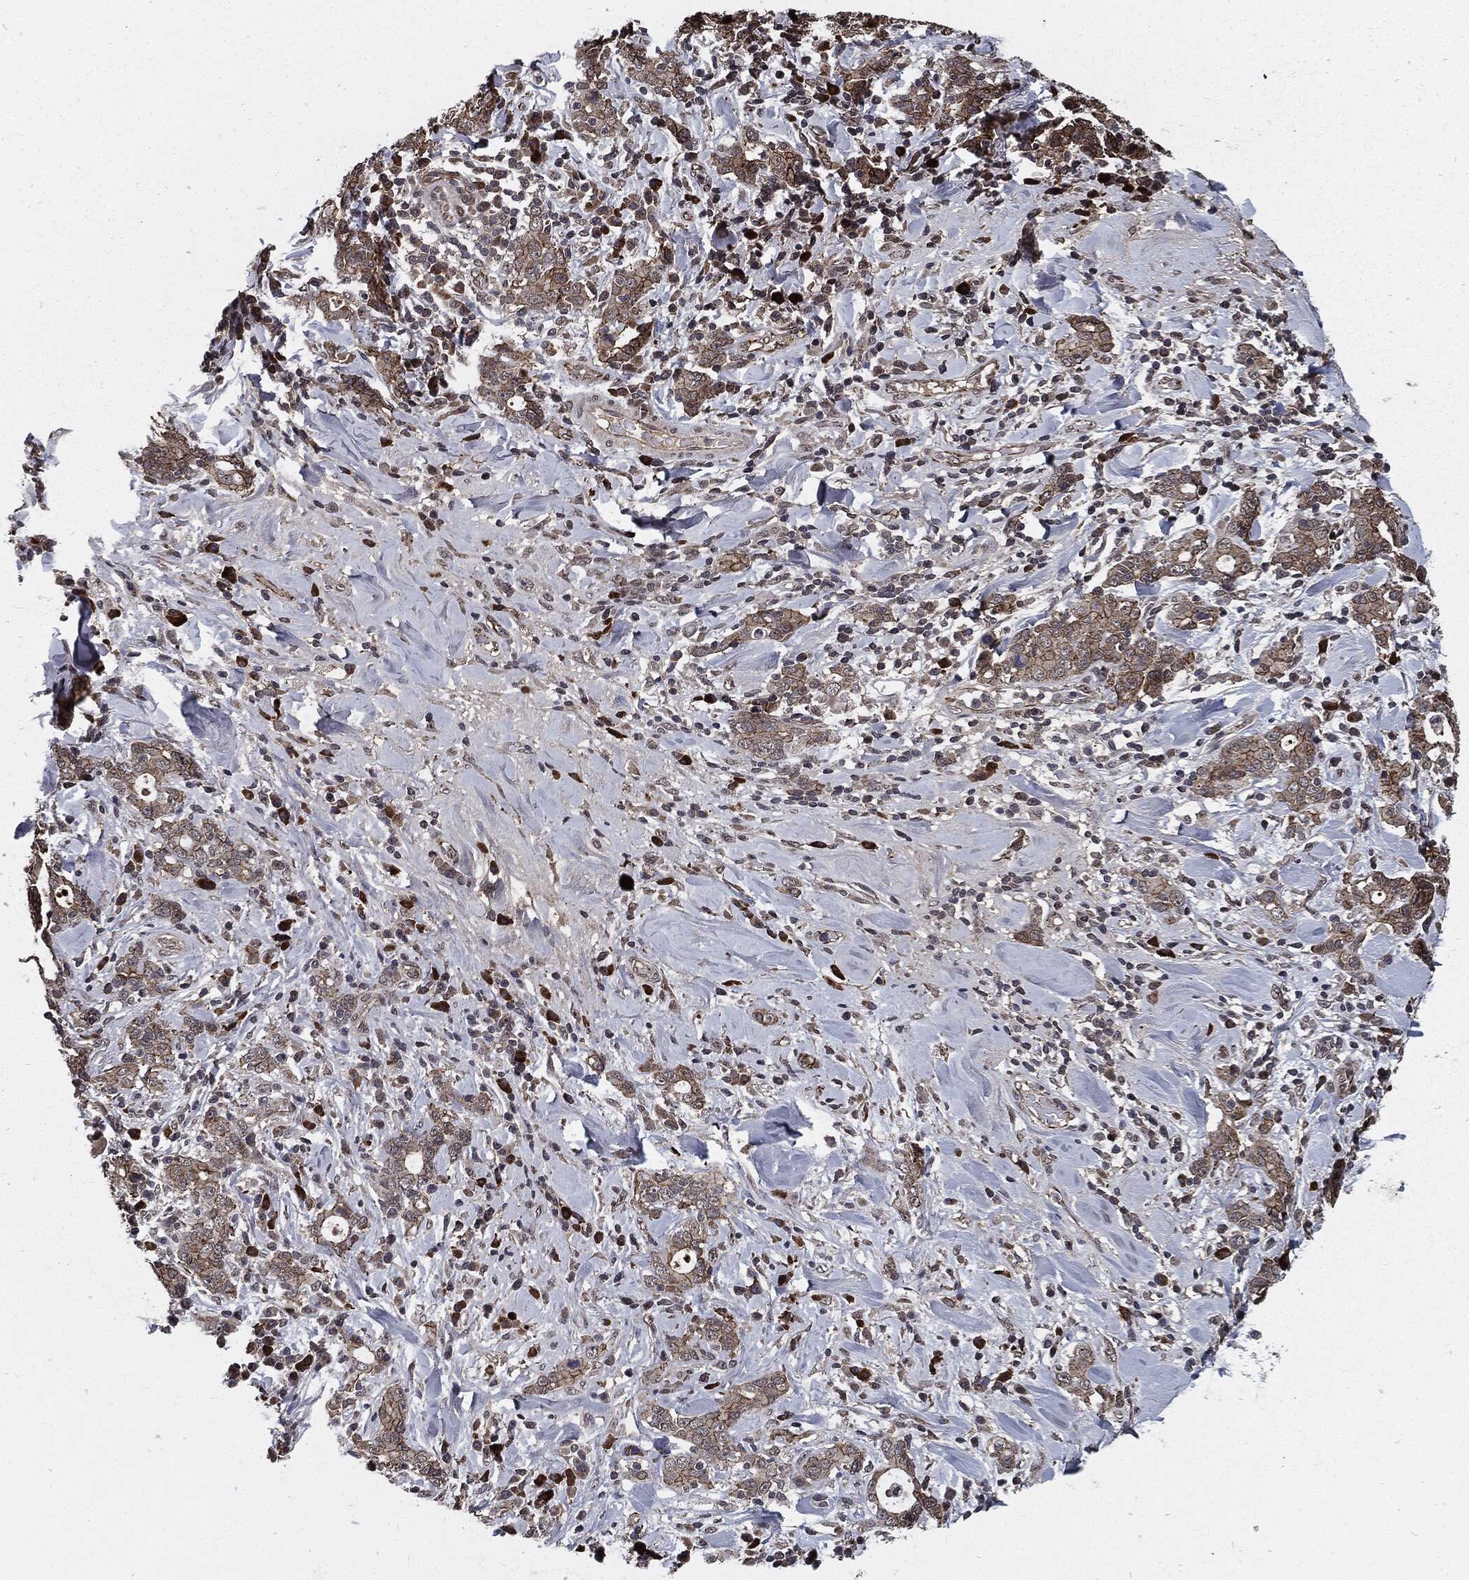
{"staining": {"intensity": "moderate", "quantity": "25%-75%", "location": "cytoplasmic/membranous"}, "tissue": "stomach cancer", "cell_type": "Tumor cells", "image_type": "cancer", "snomed": [{"axis": "morphology", "description": "Adenocarcinoma, NOS"}, {"axis": "topography", "description": "Stomach"}], "caption": "A histopathology image of adenocarcinoma (stomach) stained for a protein displays moderate cytoplasmic/membranous brown staining in tumor cells.", "gene": "PTPA", "patient": {"sex": "male", "age": 79}}